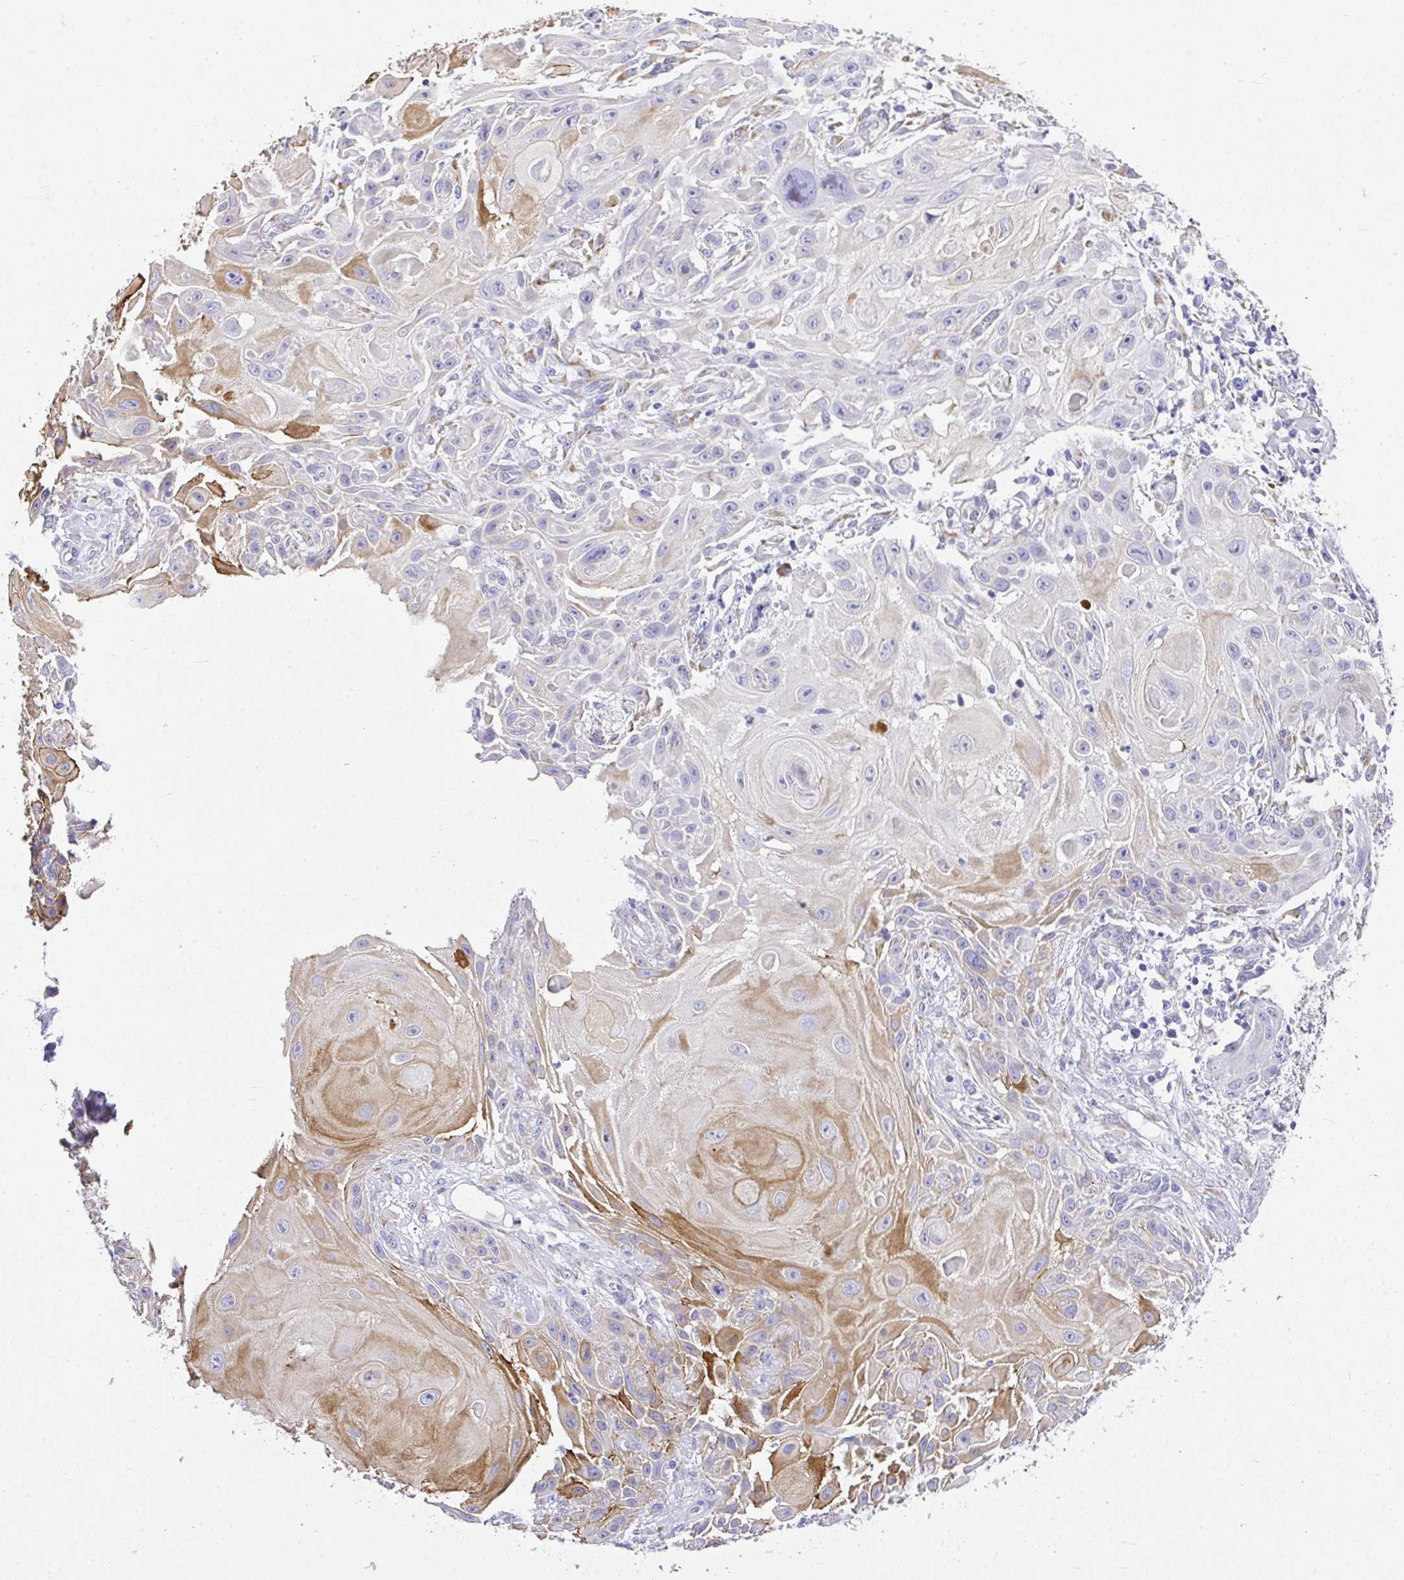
{"staining": {"intensity": "moderate", "quantity": "<25%", "location": "cytoplasmic/membranous"}, "tissue": "skin cancer", "cell_type": "Tumor cells", "image_type": "cancer", "snomed": [{"axis": "morphology", "description": "Squamous cell carcinoma, NOS"}, {"axis": "topography", "description": "Skin"}], "caption": "Immunohistochemical staining of human skin cancer (squamous cell carcinoma) demonstrates moderate cytoplasmic/membranous protein expression in approximately <25% of tumor cells. (DAB IHC, brown staining for protein, blue staining for nuclei).", "gene": "ADRA2C", "patient": {"sex": "female", "age": 91}}